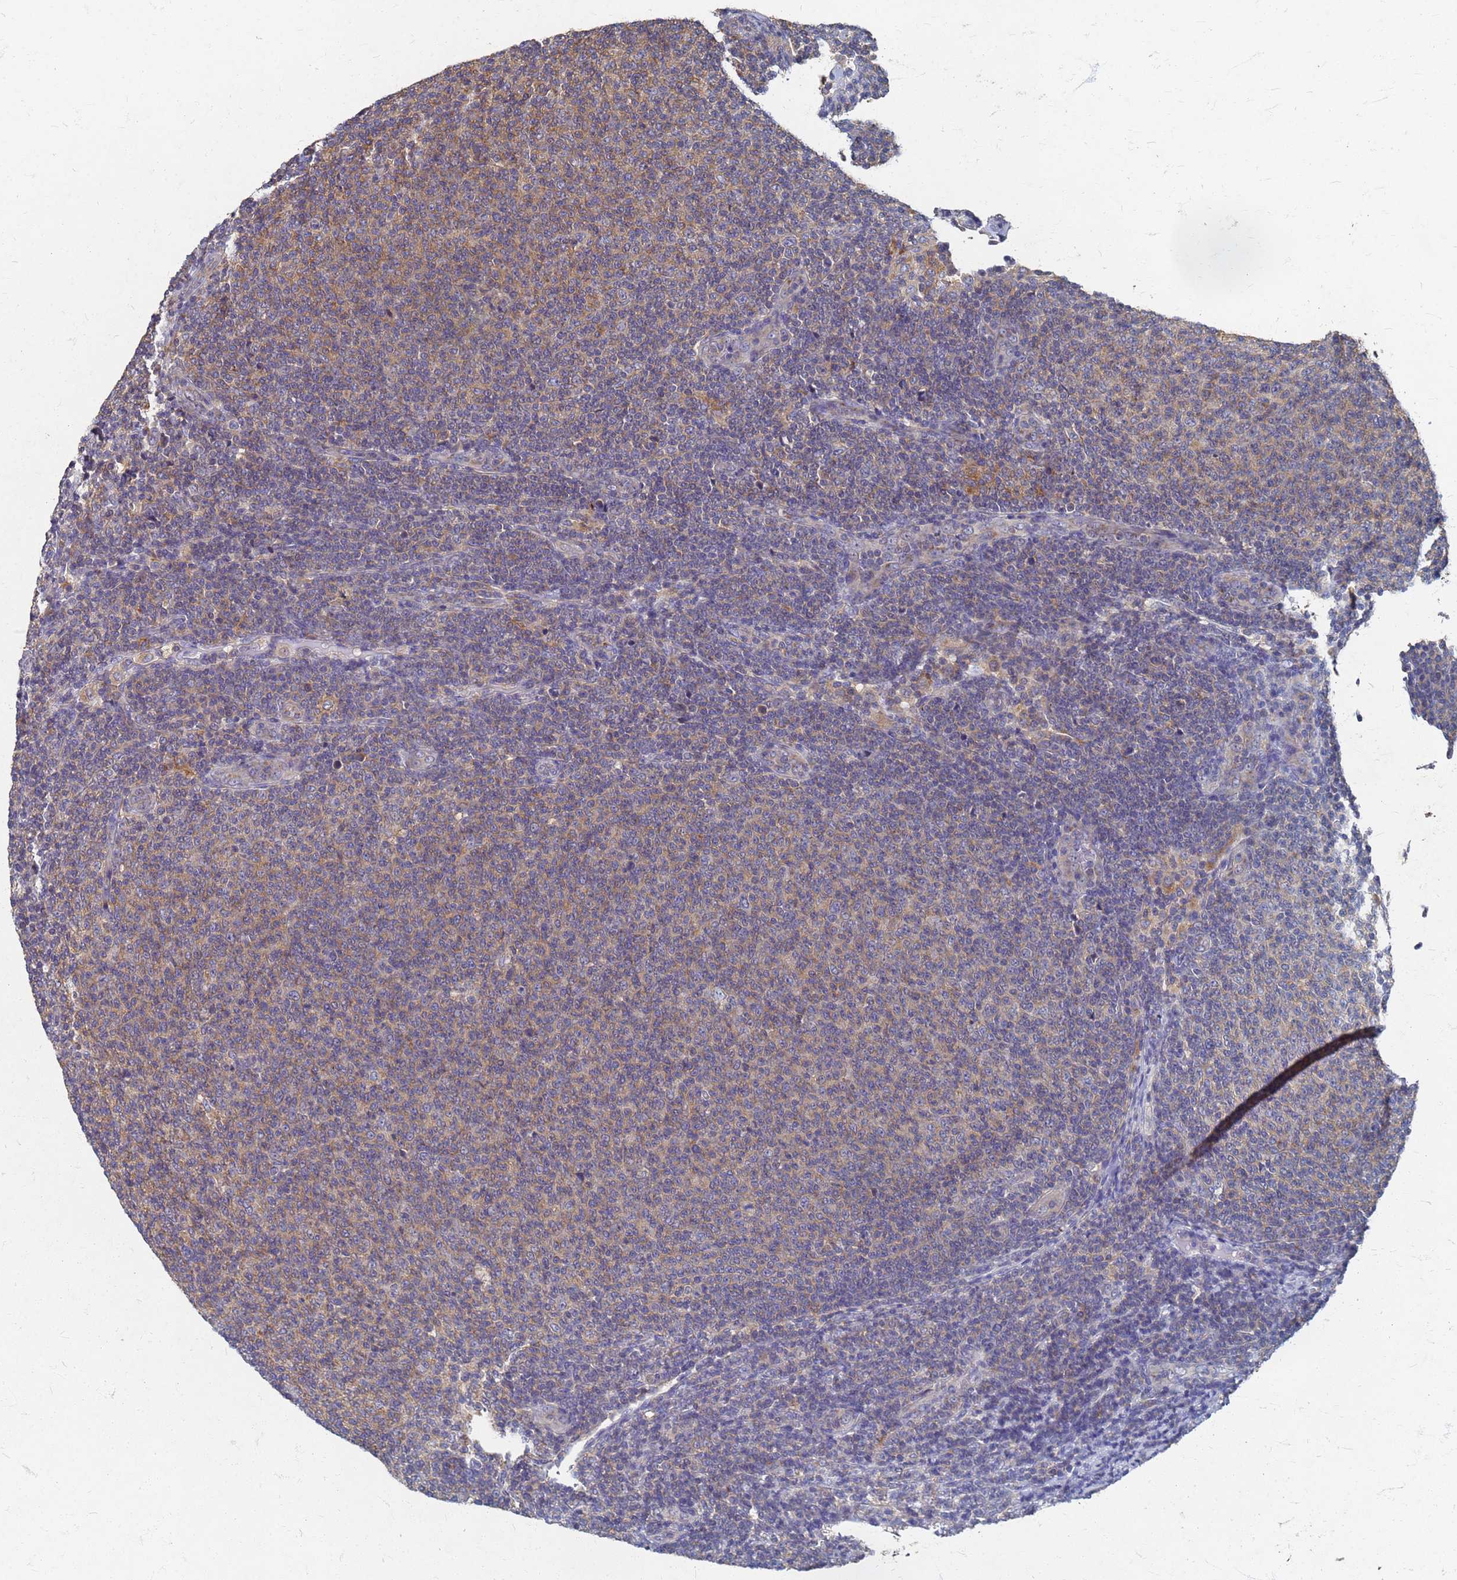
{"staining": {"intensity": "weak", "quantity": "25%-75%", "location": "cytoplasmic/membranous"}, "tissue": "lymphoma", "cell_type": "Tumor cells", "image_type": "cancer", "snomed": [{"axis": "morphology", "description": "Malignant lymphoma, non-Hodgkin's type, Low grade"}, {"axis": "topography", "description": "Lymph node"}], "caption": "Low-grade malignant lymphoma, non-Hodgkin's type tissue shows weak cytoplasmic/membranous expression in about 25%-75% of tumor cells", "gene": "KRCC1", "patient": {"sex": "male", "age": 66}}